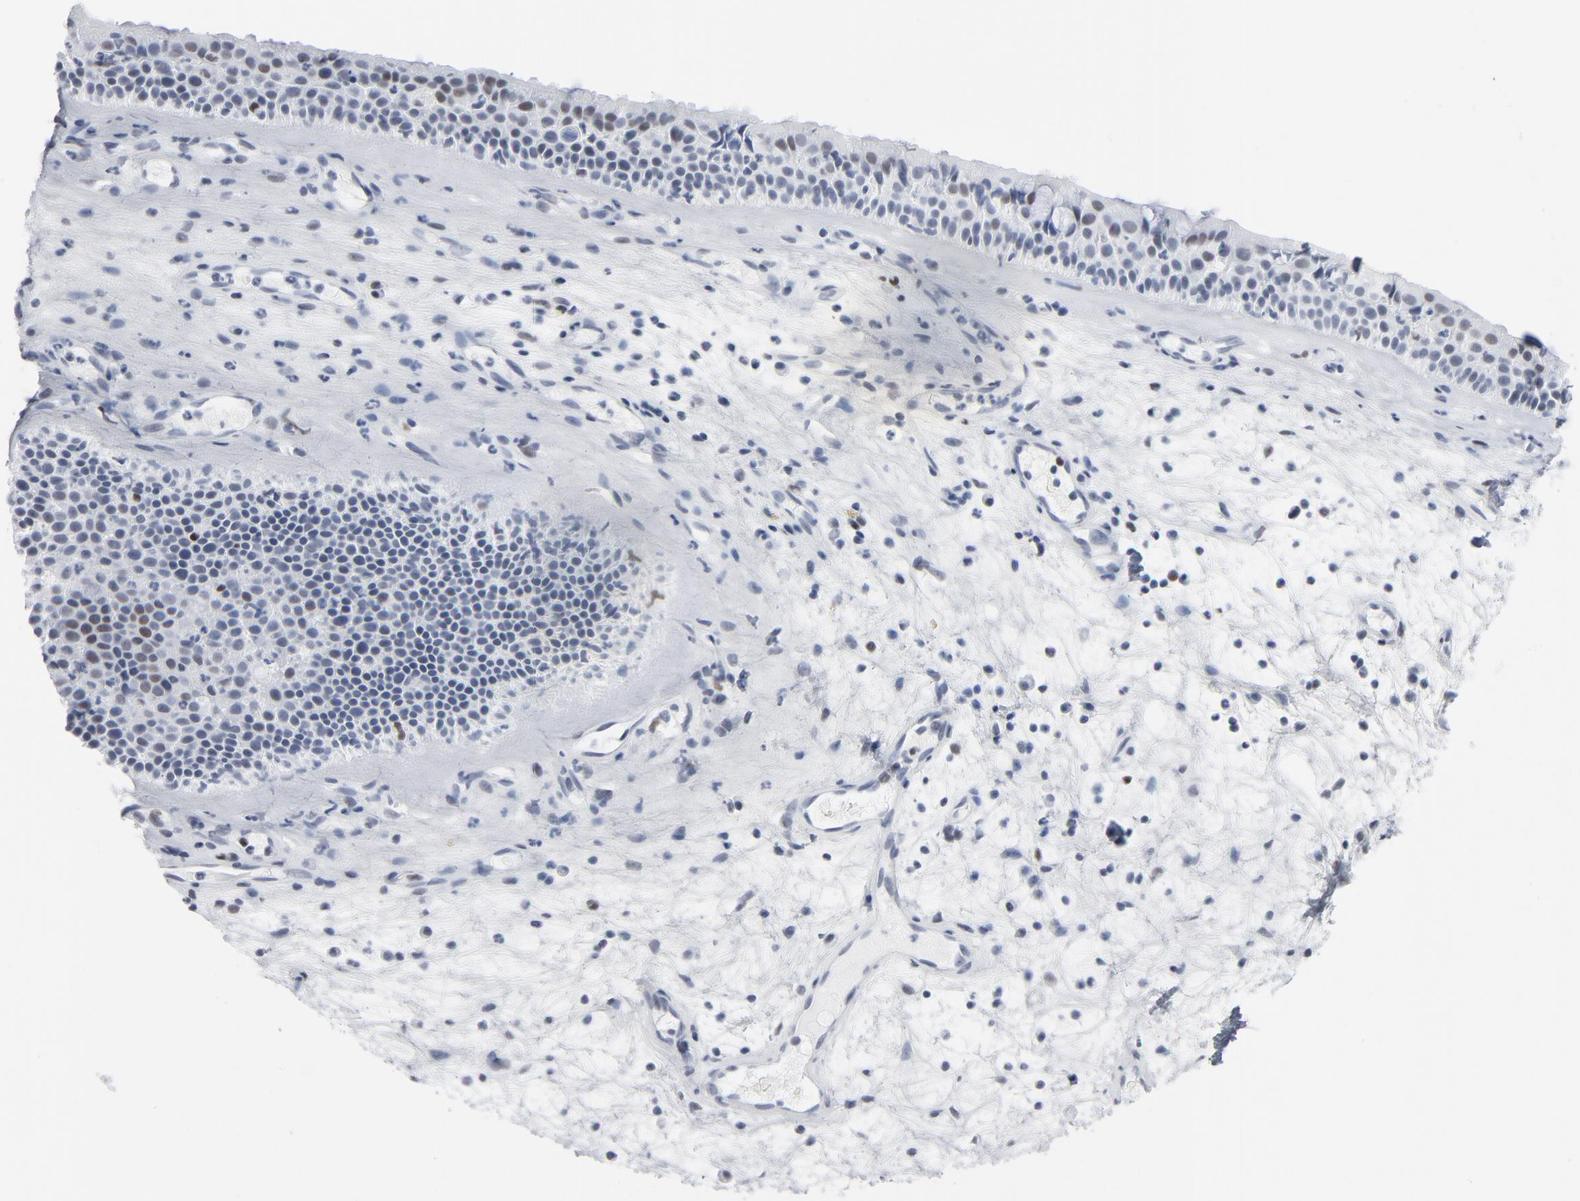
{"staining": {"intensity": "weak", "quantity": "25%-75%", "location": "nuclear"}, "tissue": "nasopharynx", "cell_type": "Respiratory epithelial cells", "image_type": "normal", "snomed": [{"axis": "morphology", "description": "Normal tissue, NOS"}, {"axis": "topography", "description": "Nasopharynx"}], "caption": "The image reveals staining of normal nasopharynx, revealing weak nuclear protein staining (brown color) within respiratory epithelial cells.", "gene": "SIRT1", "patient": {"sex": "female", "age": 78}}